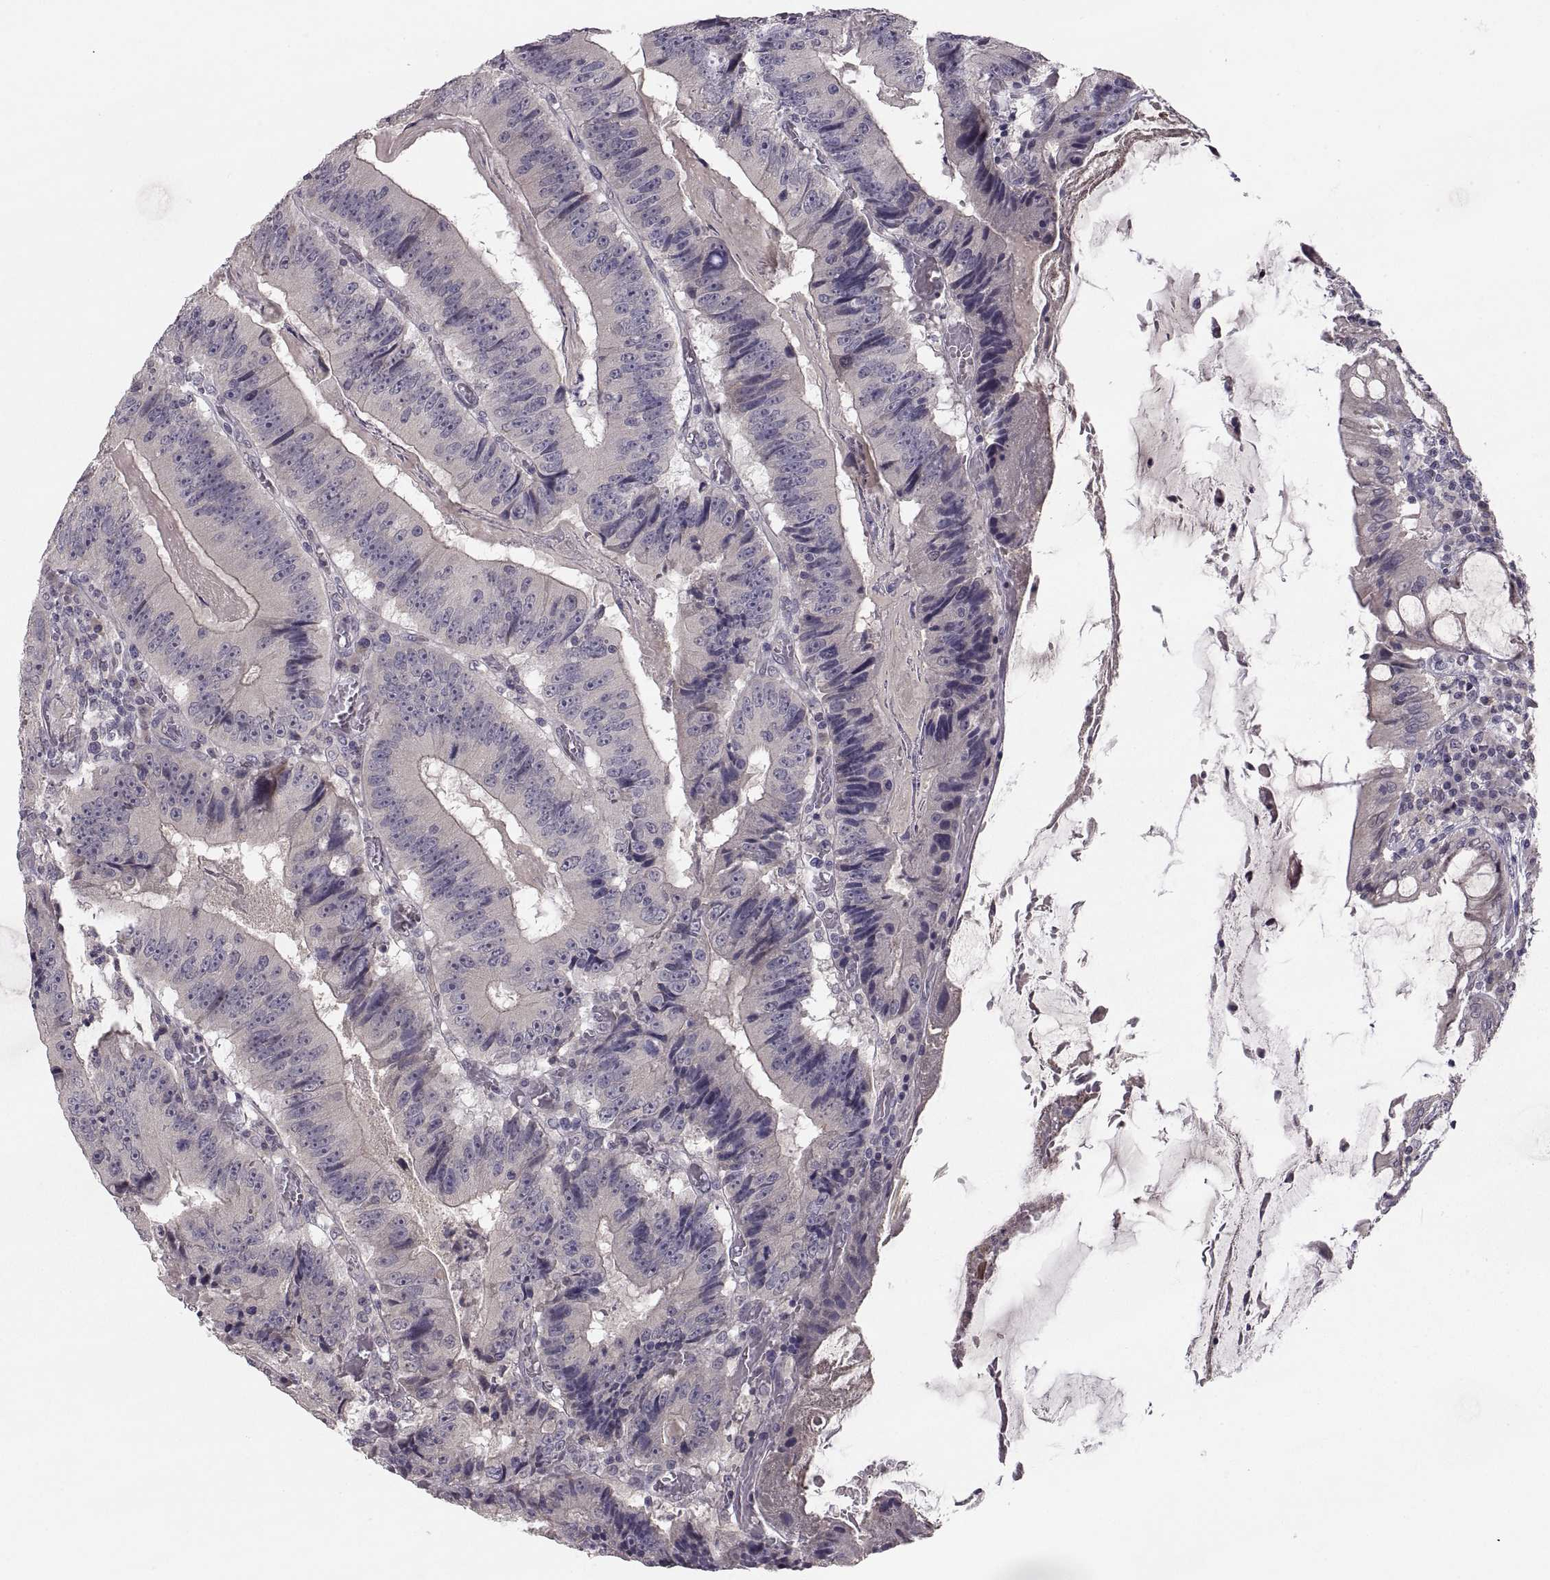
{"staining": {"intensity": "negative", "quantity": "none", "location": "none"}, "tissue": "colorectal cancer", "cell_type": "Tumor cells", "image_type": "cancer", "snomed": [{"axis": "morphology", "description": "Adenocarcinoma, NOS"}, {"axis": "topography", "description": "Colon"}], "caption": "Immunohistochemistry photomicrograph of neoplastic tissue: colorectal adenocarcinoma stained with DAB (3,3'-diaminobenzidine) shows no significant protein expression in tumor cells. (DAB immunohistochemistry (IHC) visualized using brightfield microscopy, high magnification).", "gene": "PAX2", "patient": {"sex": "female", "age": 86}}